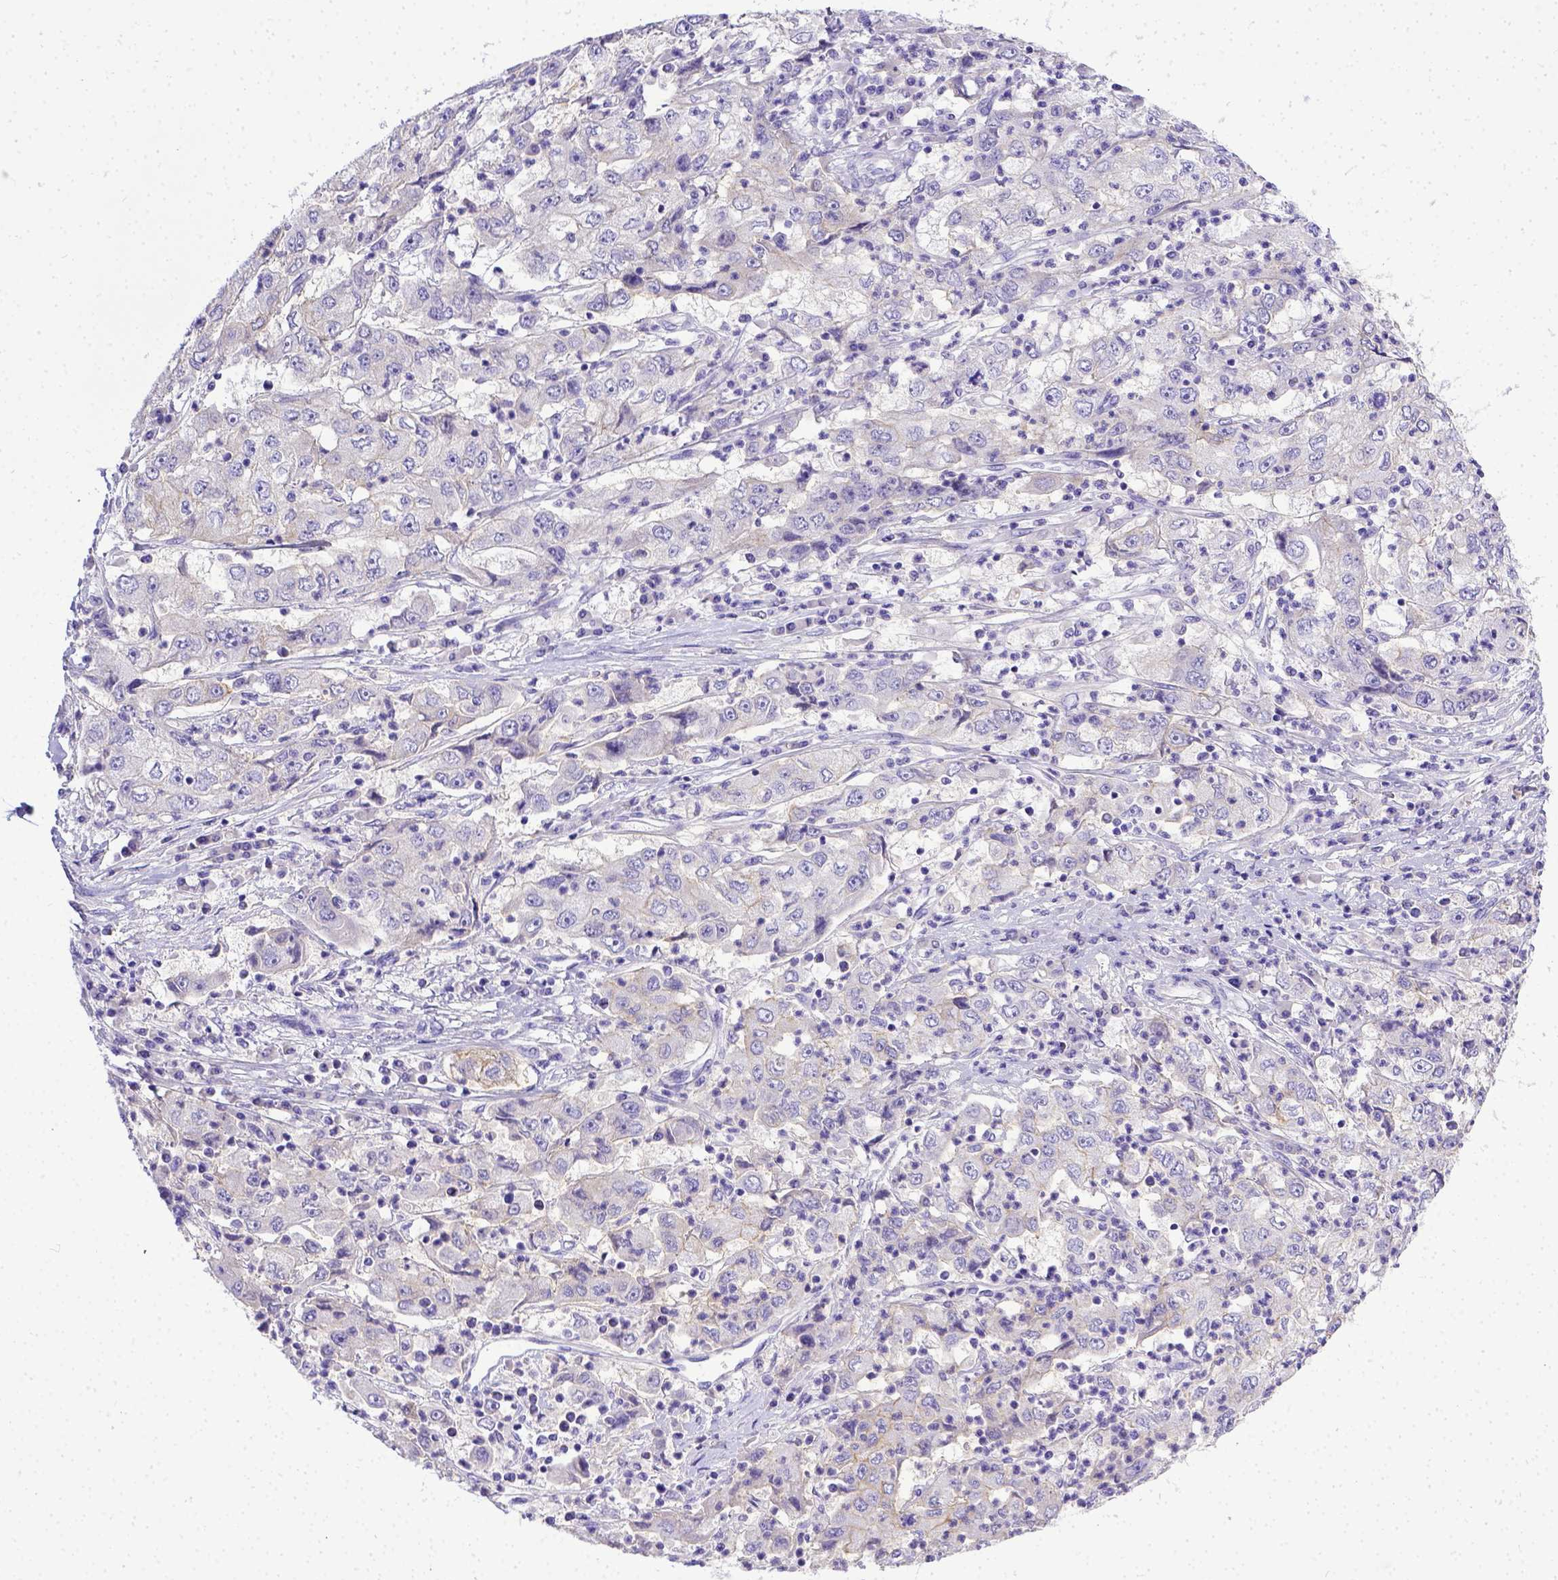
{"staining": {"intensity": "negative", "quantity": "none", "location": "none"}, "tissue": "cervical cancer", "cell_type": "Tumor cells", "image_type": "cancer", "snomed": [{"axis": "morphology", "description": "Squamous cell carcinoma, NOS"}, {"axis": "topography", "description": "Cervix"}], "caption": "Immunohistochemical staining of squamous cell carcinoma (cervical) demonstrates no significant positivity in tumor cells.", "gene": "BTN1A1", "patient": {"sex": "female", "age": 36}}